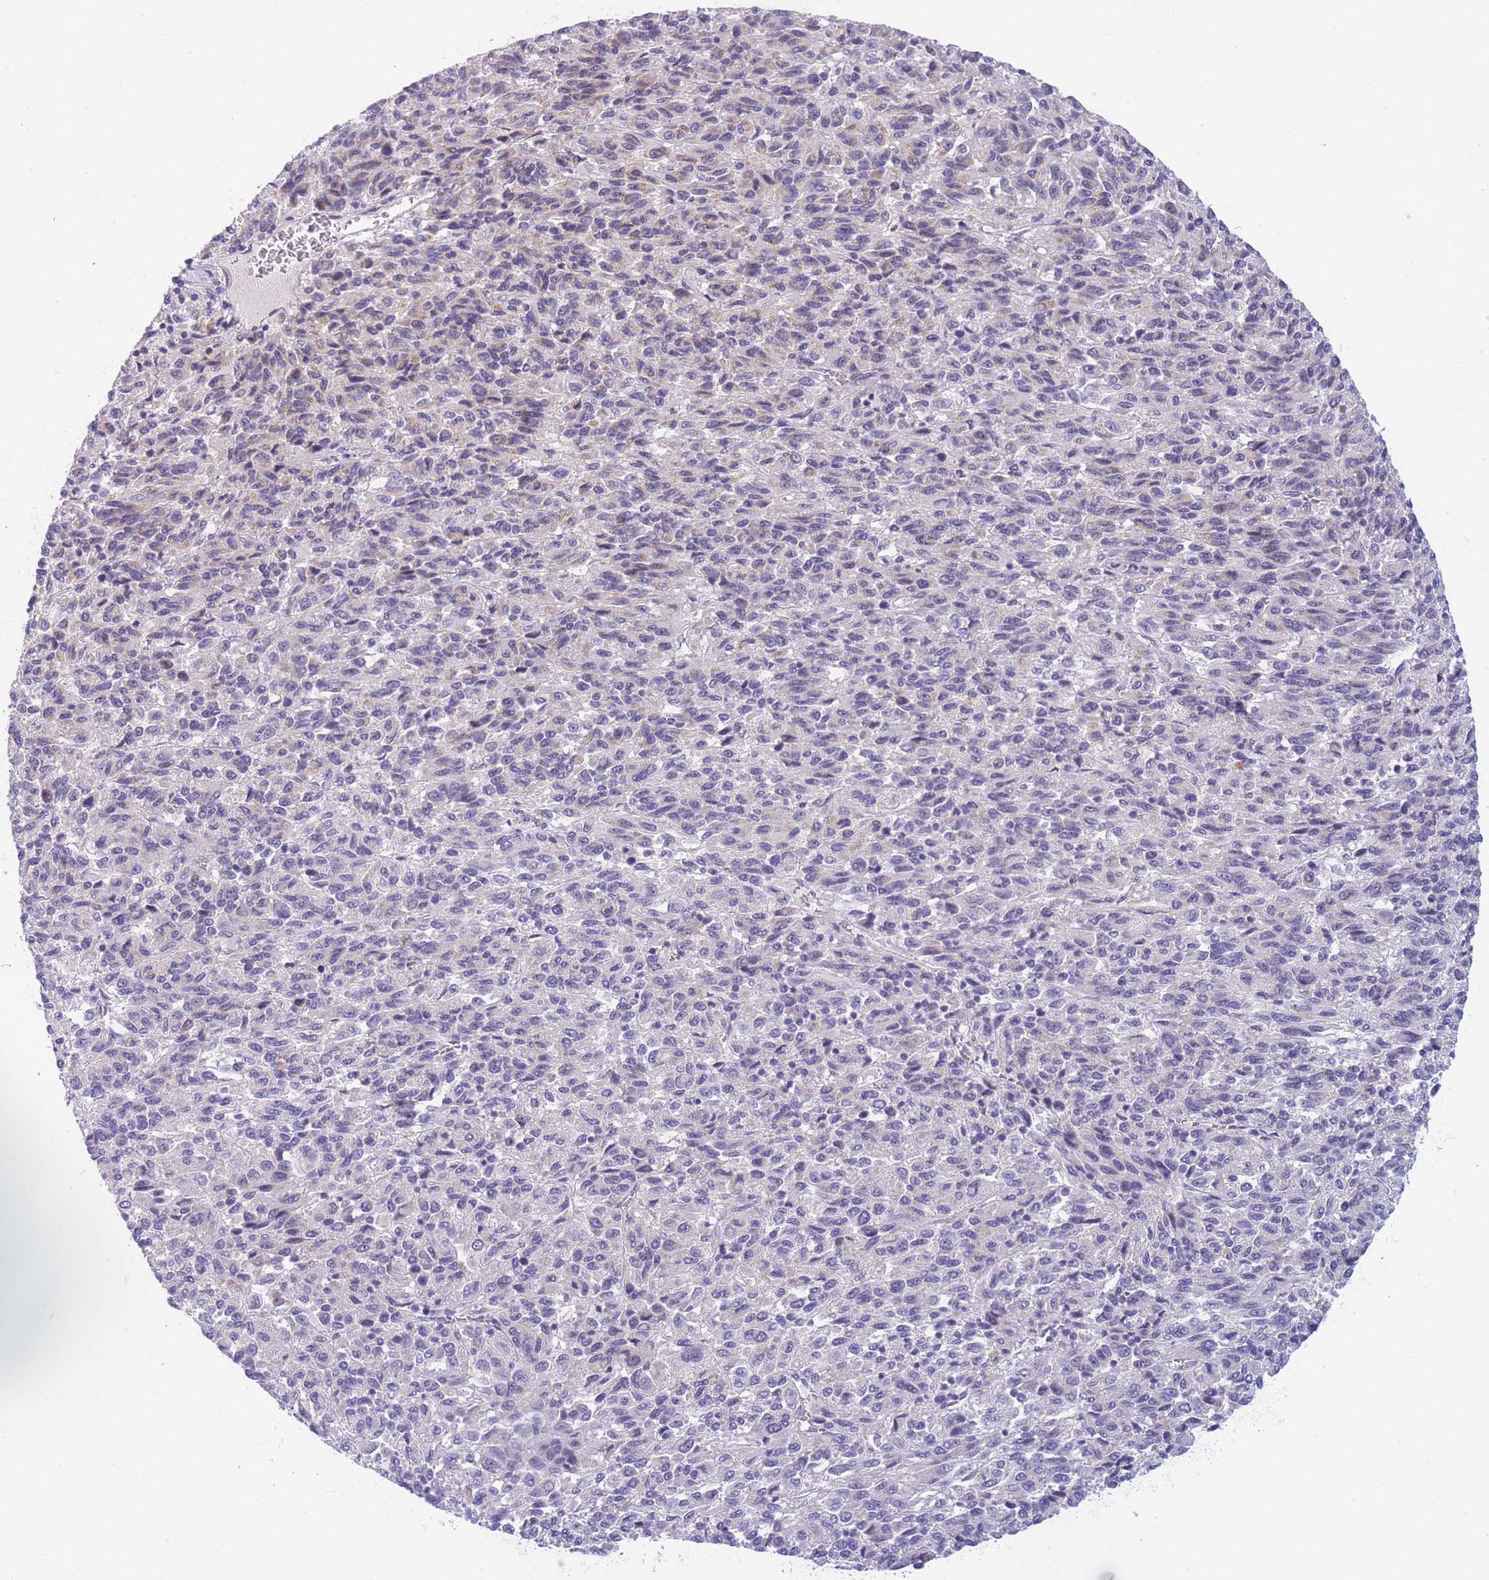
{"staining": {"intensity": "negative", "quantity": "none", "location": "none"}, "tissue": "melanoma", "cell_type": "Tumor cells", "image_type": "cancer", "snomed": [{"axis": "morphology", "description": "Malignant melanoma, Metastatic site"}, {"axis": "topography", "description": "Lung"}], "caption": "This is an immunohistochemistry micrograph of melanoma. There is no staining in tumor cells.", "gene": "DDX49", "patient": {"sex": "male", "age": 64}}